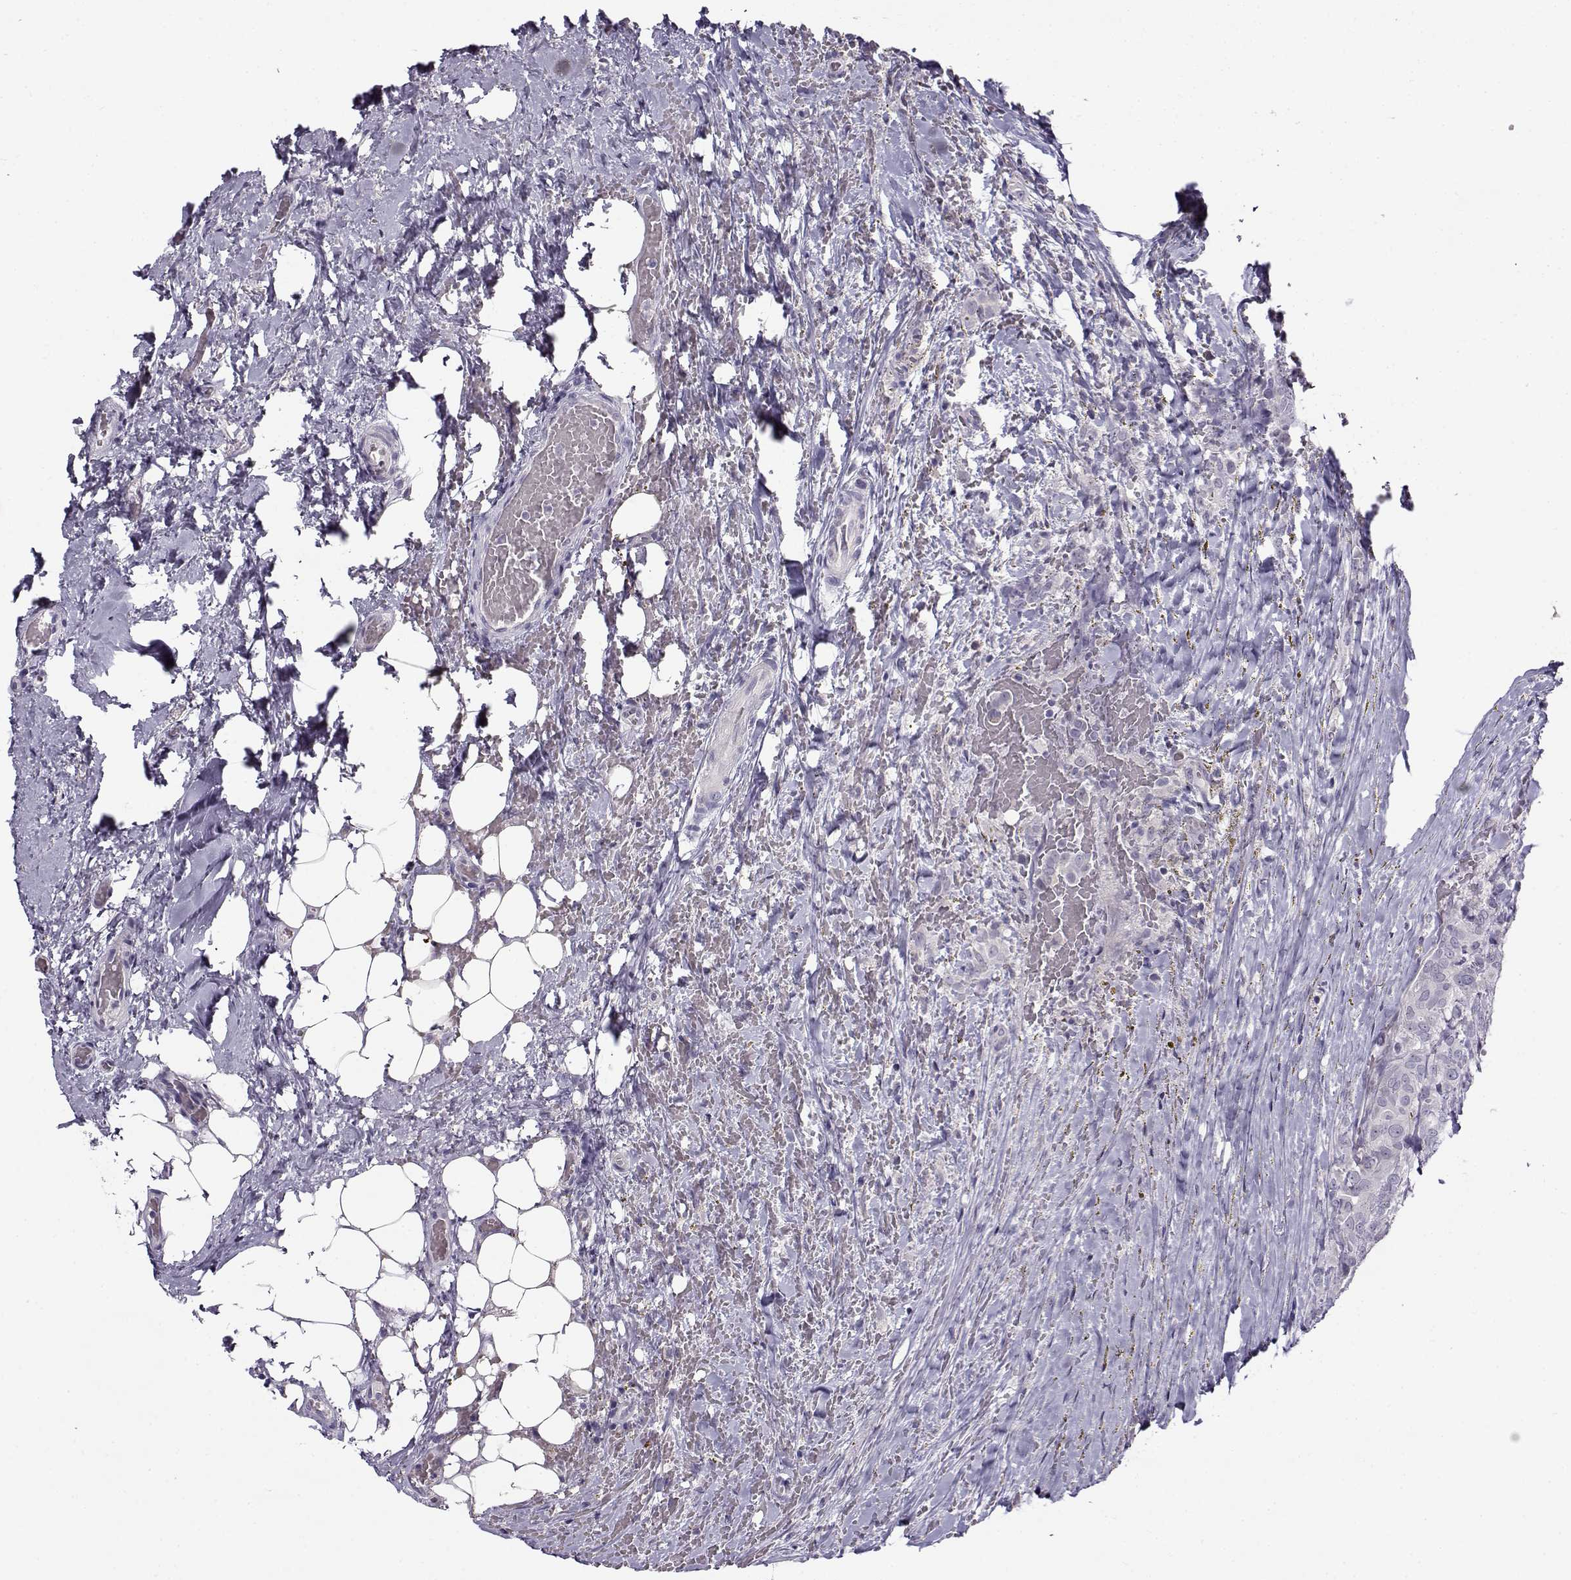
{"staining": {"intensity": "negative", "quantity": "none", "location": "none"}, "tissue": "thyroid cancer", "cell_type": "Tumor cells", "image_type": "cancer", "snomed": [{"axis": "morphology", "description": "Papillary adenocarcinoma, NOS"}, {"axis": "topography", "description": "Thyroid gland"}], "caption": "A histopathology image of human papillary adenocarcinoma (thyroid) is negative for staining in tumor cells.", "gene": "TEX55", "patient": {"sex": "male", "age": 61}}